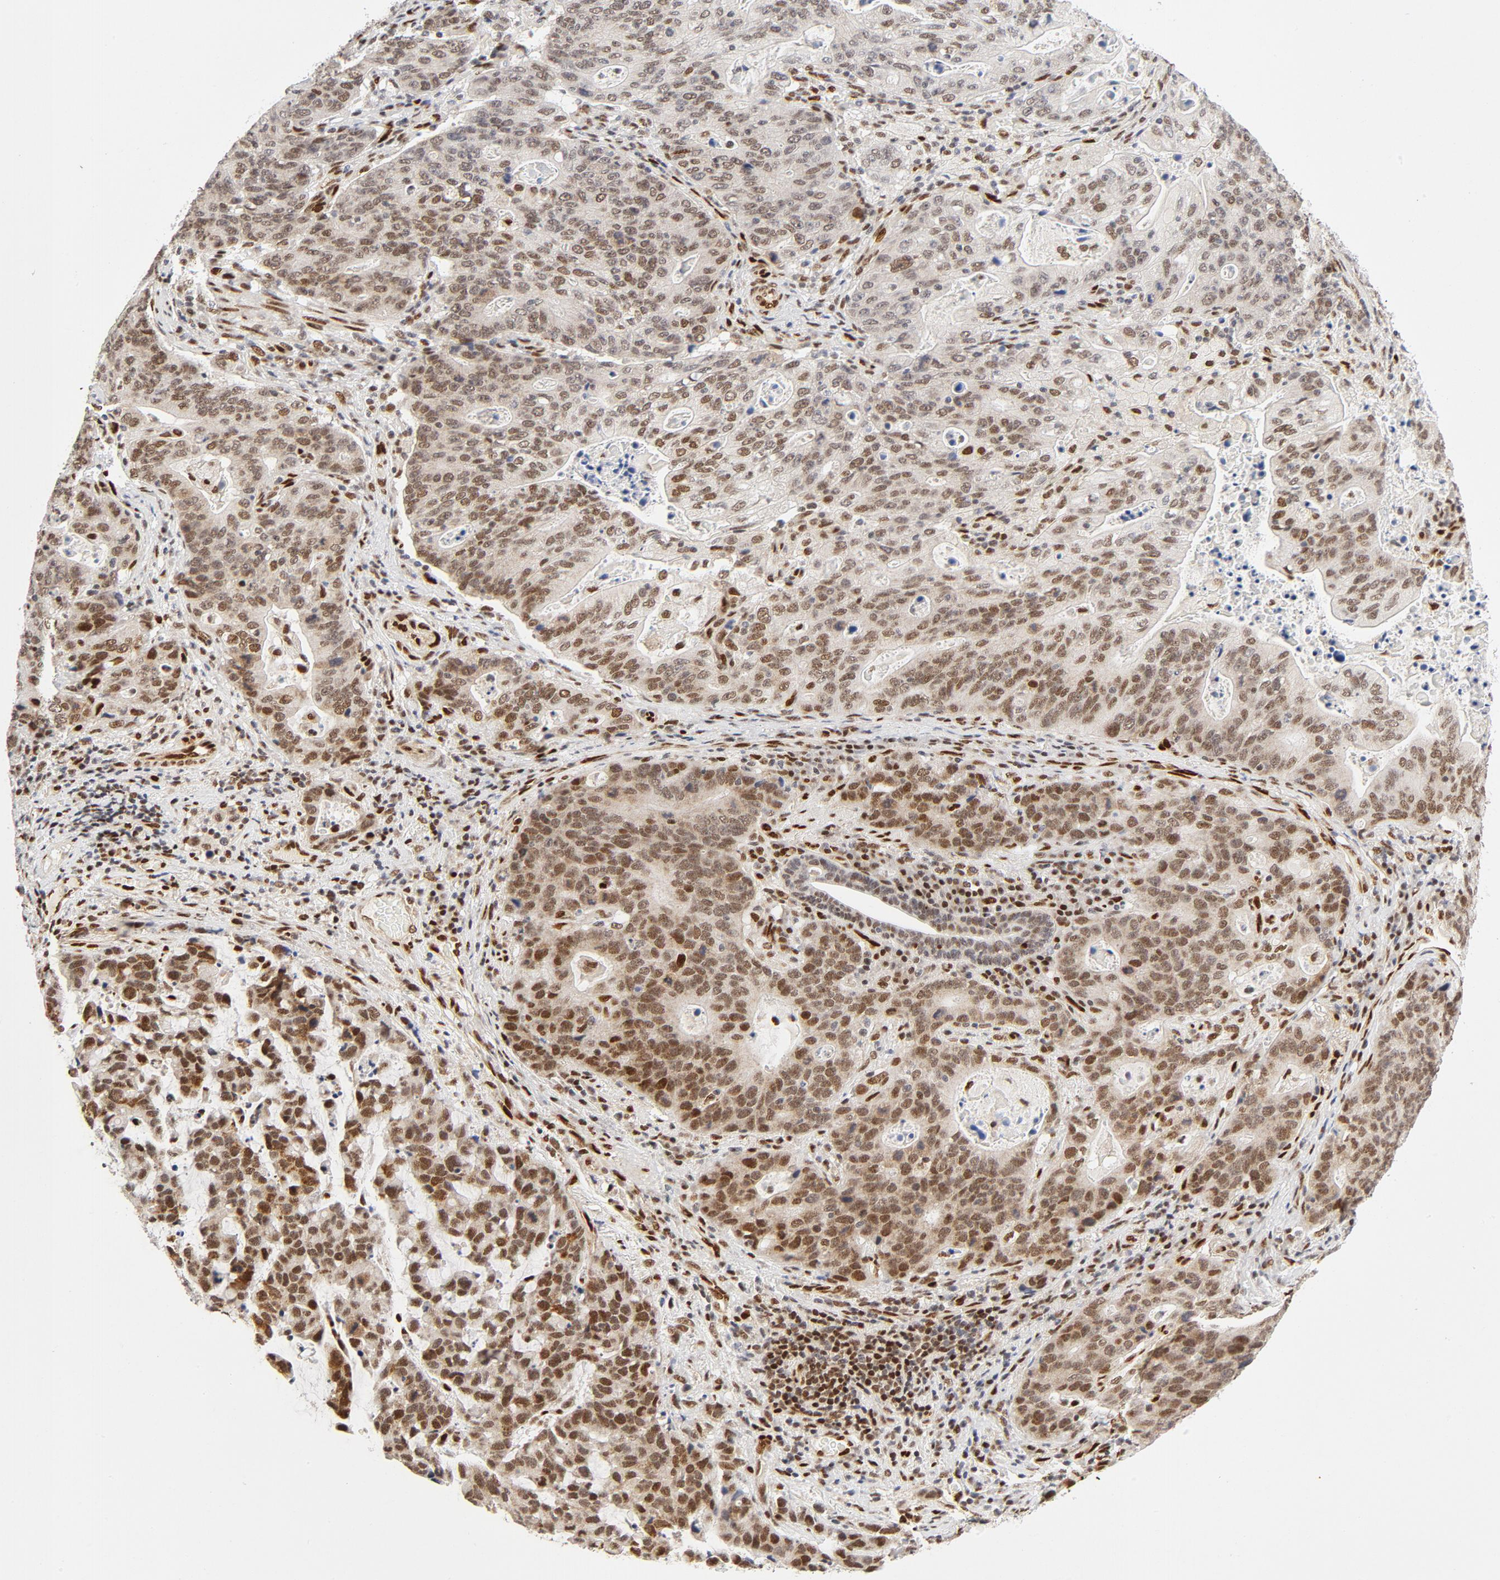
{"staining": {"intensity": "moderate", "quantity": ">75%", "location": "nuclear"}, "tissue": "stomach cancer", "cell_type": "Tumor cells", "image_type": "cancer", "snomed": [{"axis": "morphology", "description": "Adenocarcinoma, NOS"}, {"axis": "topography", "description": "Esophagus"}, {"axis": "topography", "description": "Stomach"}], "caption": "High-magnification brightfield microscopy of stomach cancer (adenocarcinoma) stained with DAB (3,3'-diaminobenzidine) (brown) and counterstained with hematoxylin (blue). tumor cells exhibit moderate nuclear expression is appreciated in about>75% of cells.", "gene": "MEF2A", "patient": {"sex": "male", "age": 74}}